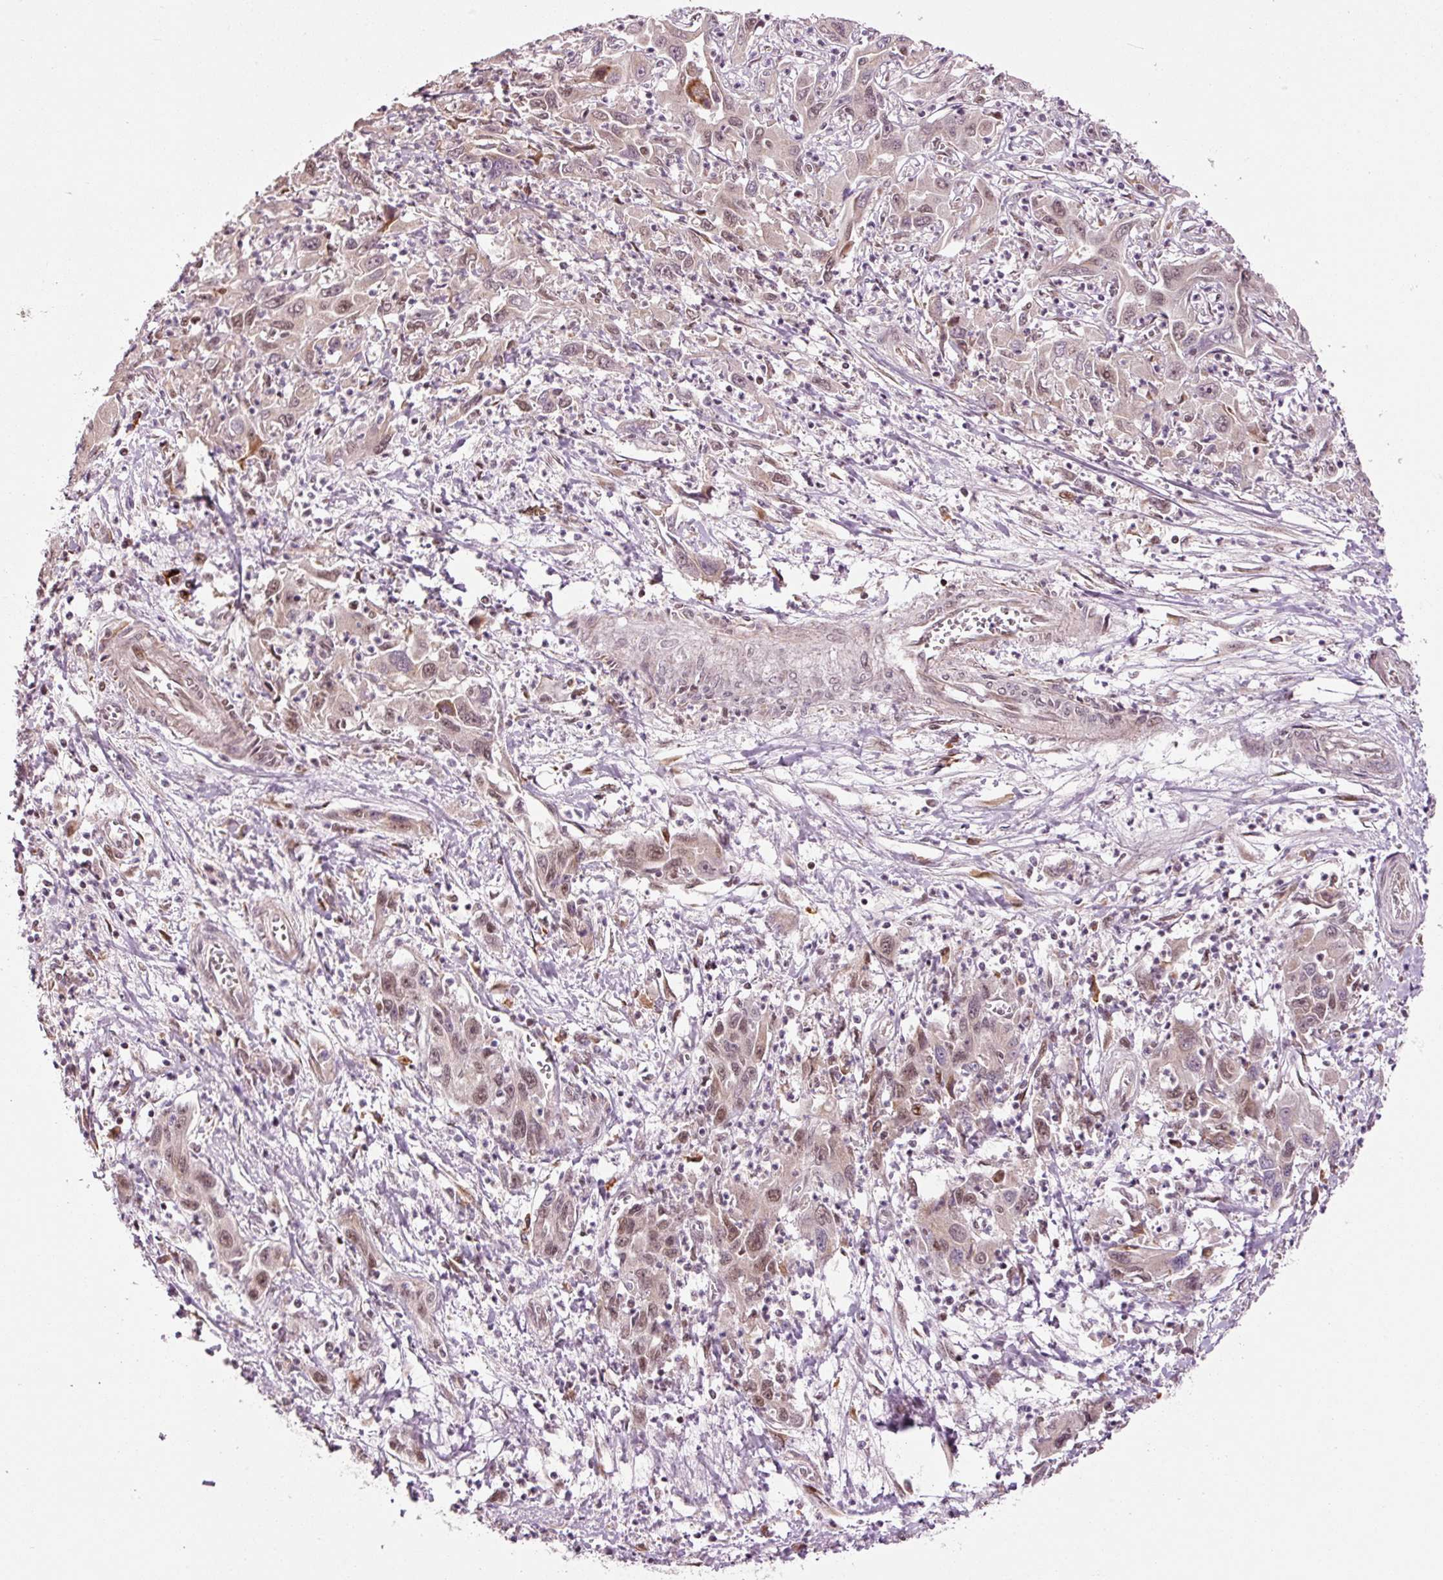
{"staining": {"intensity": "moderate", "quantity": "25%-75%", "location": "nuclear"}, "tissue": "liver cancer", "cell_type": "Tumor cells", "image_type": "cancer", "snomed": [{"axis": "morphology", "description": "Carcinoma, Hepatocellular, NOS"}, {"axis": "topography", "description": "Liver"}], "caption": "Human liver cancer (hepatocellular carcinoma) stained with a brown dye displays moderate nuclear positive staining in about 25%-75% of tumor cells.", "gene": "ANKRD20A1", "patient": {"sex": "male", "age": 63}}